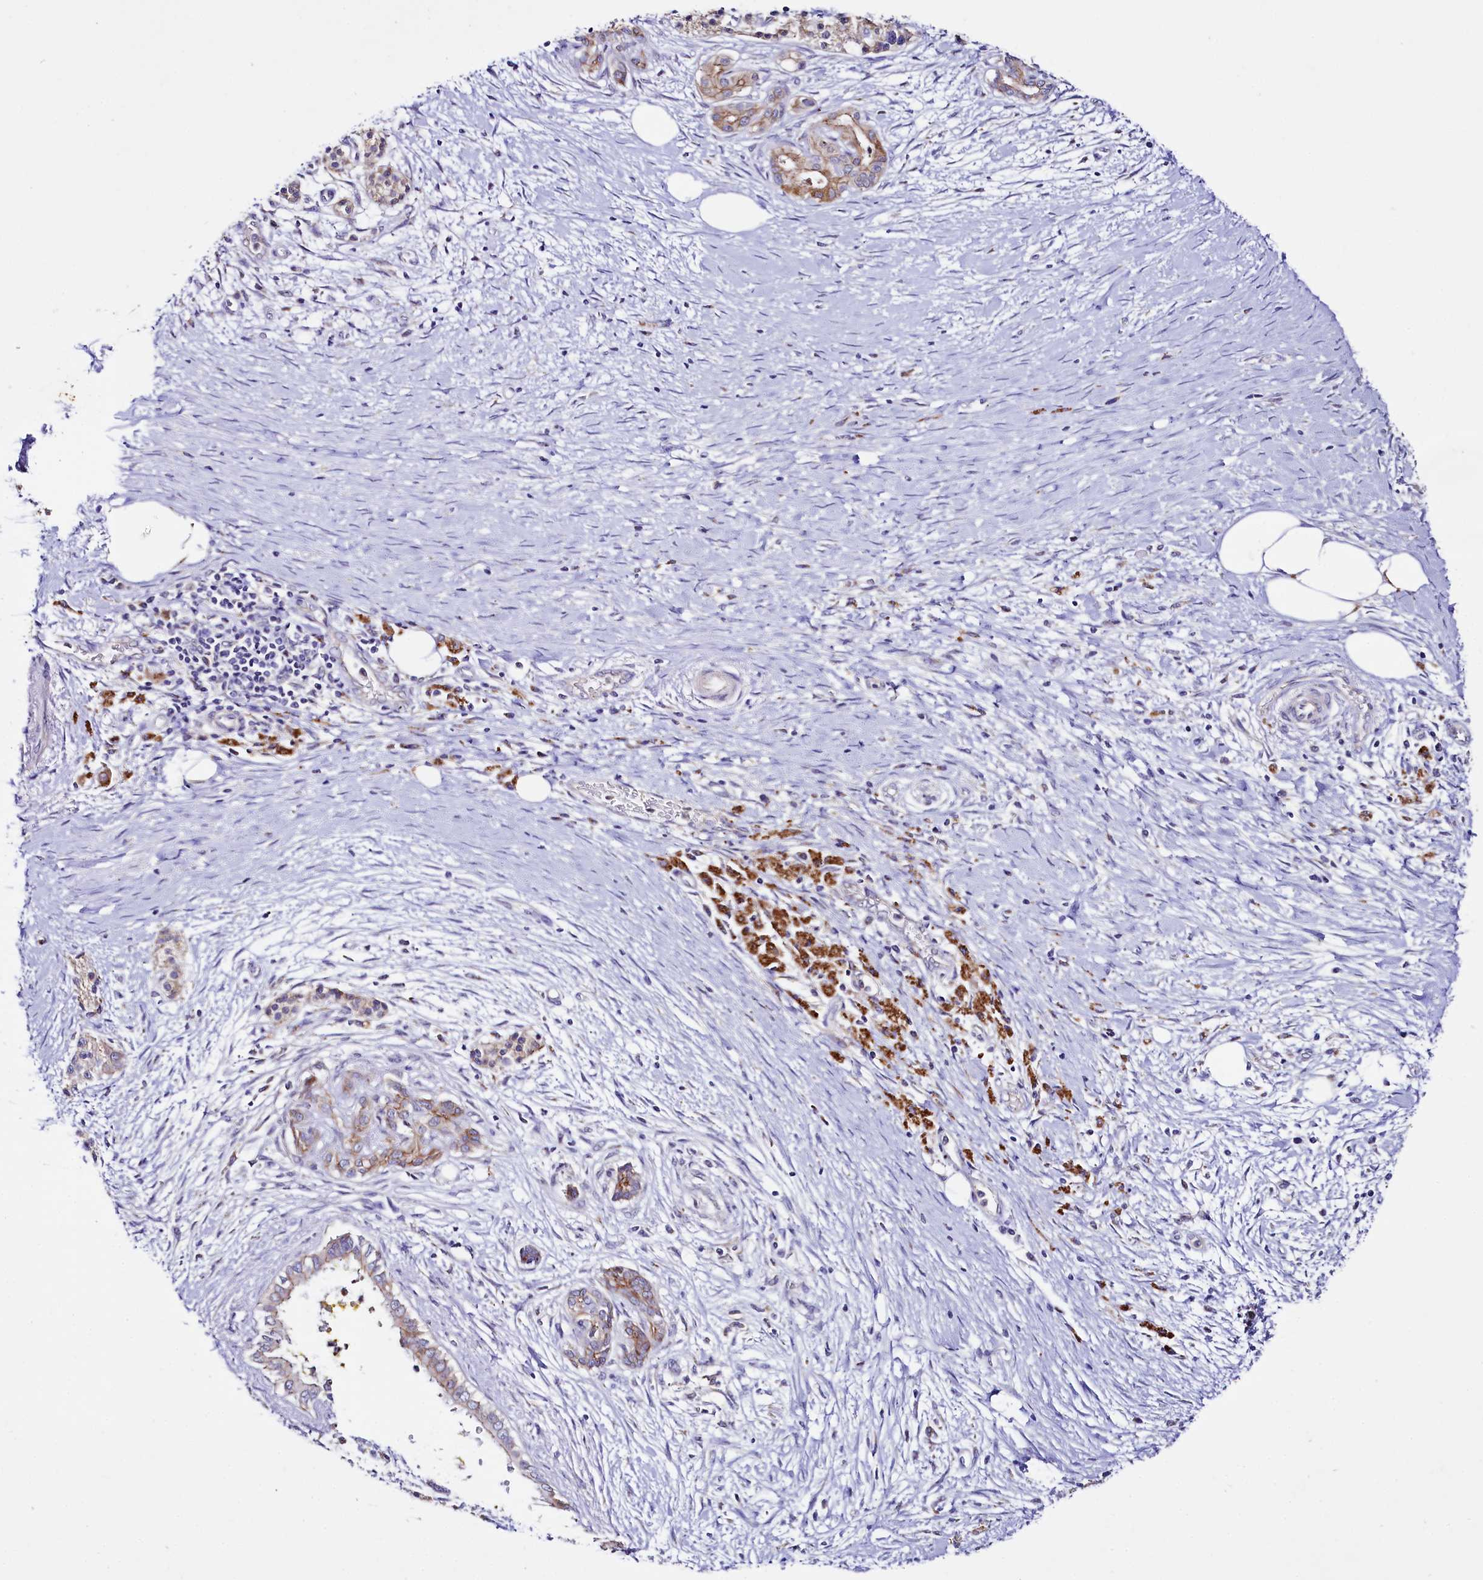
{"staining": {"intensity": "moderate", "quantity": "25%-75%", "location": "cytoplasmic/membranous"}, "tissue": "pancreatic cancer", "cell_type": "Tumor cells", "image_type": "cancer", "snomed": [{"axis": "morphology", "description": "Adenocarcinoma, NOS"}, {"axis": "topography", "description": "Pancreas"}], "caption": "This histopathology image demonstrates pancreatic cancer stained with immunohistochemistry to label a protein in brown. The cytoplasmic/membranous of tumor cells show moderate positivity for the protein. Nuclei are counter-stained blue.", "gene": "SACM1L", "patient": {"sex": "male", "age": 58}}